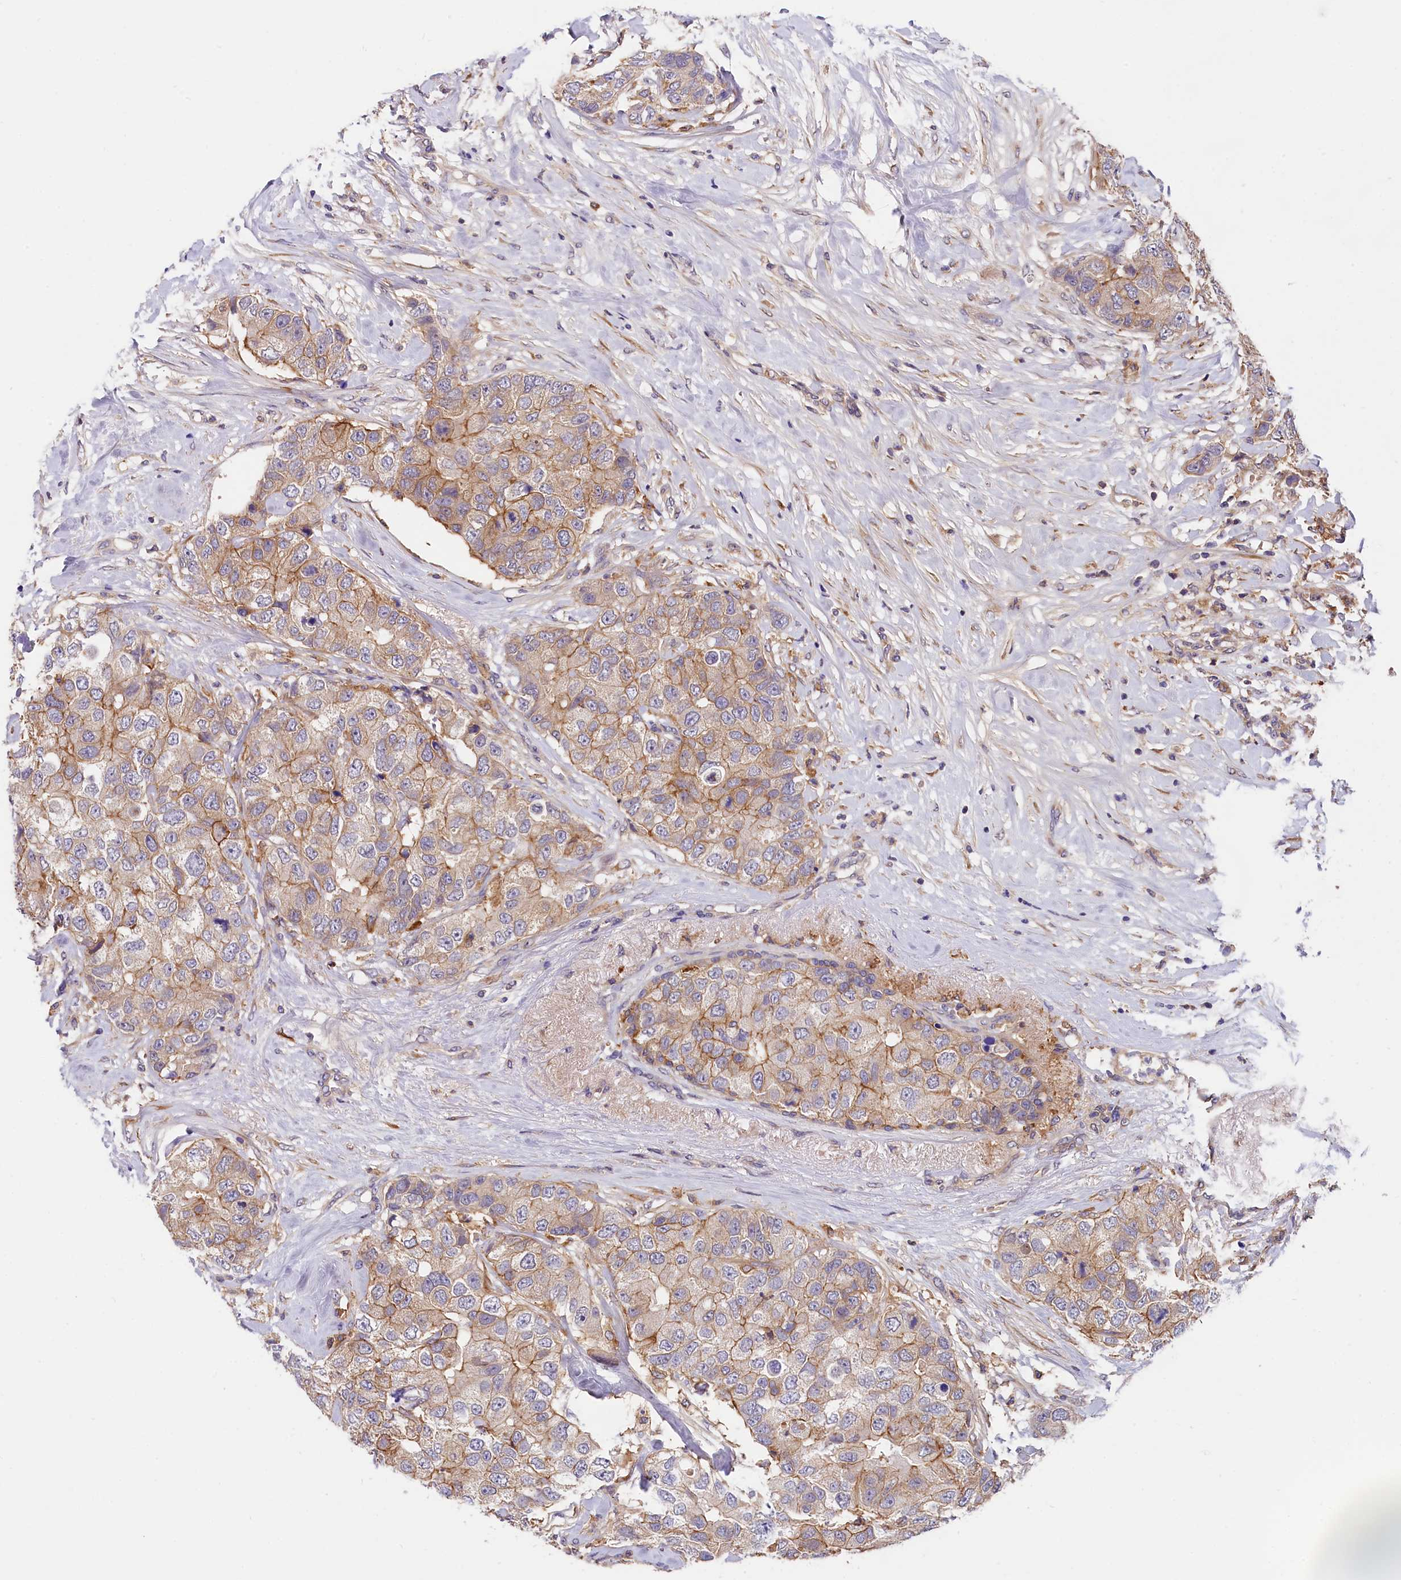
{"staining": {"intensity": "weak", "quantity": ">75%", "location": "cytoplasmic/membranous"}, "tissue": "breast cancer", "cell_type": "Tumor cells", "image_type": "cancer", "snomed": [{"axis": "morphology", "description": "Duct carcinoma"}, {"axis": "topography", "description": "Breast"}], "caption": "A photomicrograph of breast intraductal carcinoma stained for a protein shows weak cytoplasmic/membranous brown staining in tumor cells. (Brightfield microscopy of DAB IHC at high magnification).", "gene": "OAS3", "patient": {"sex": "female", "age": 62}}